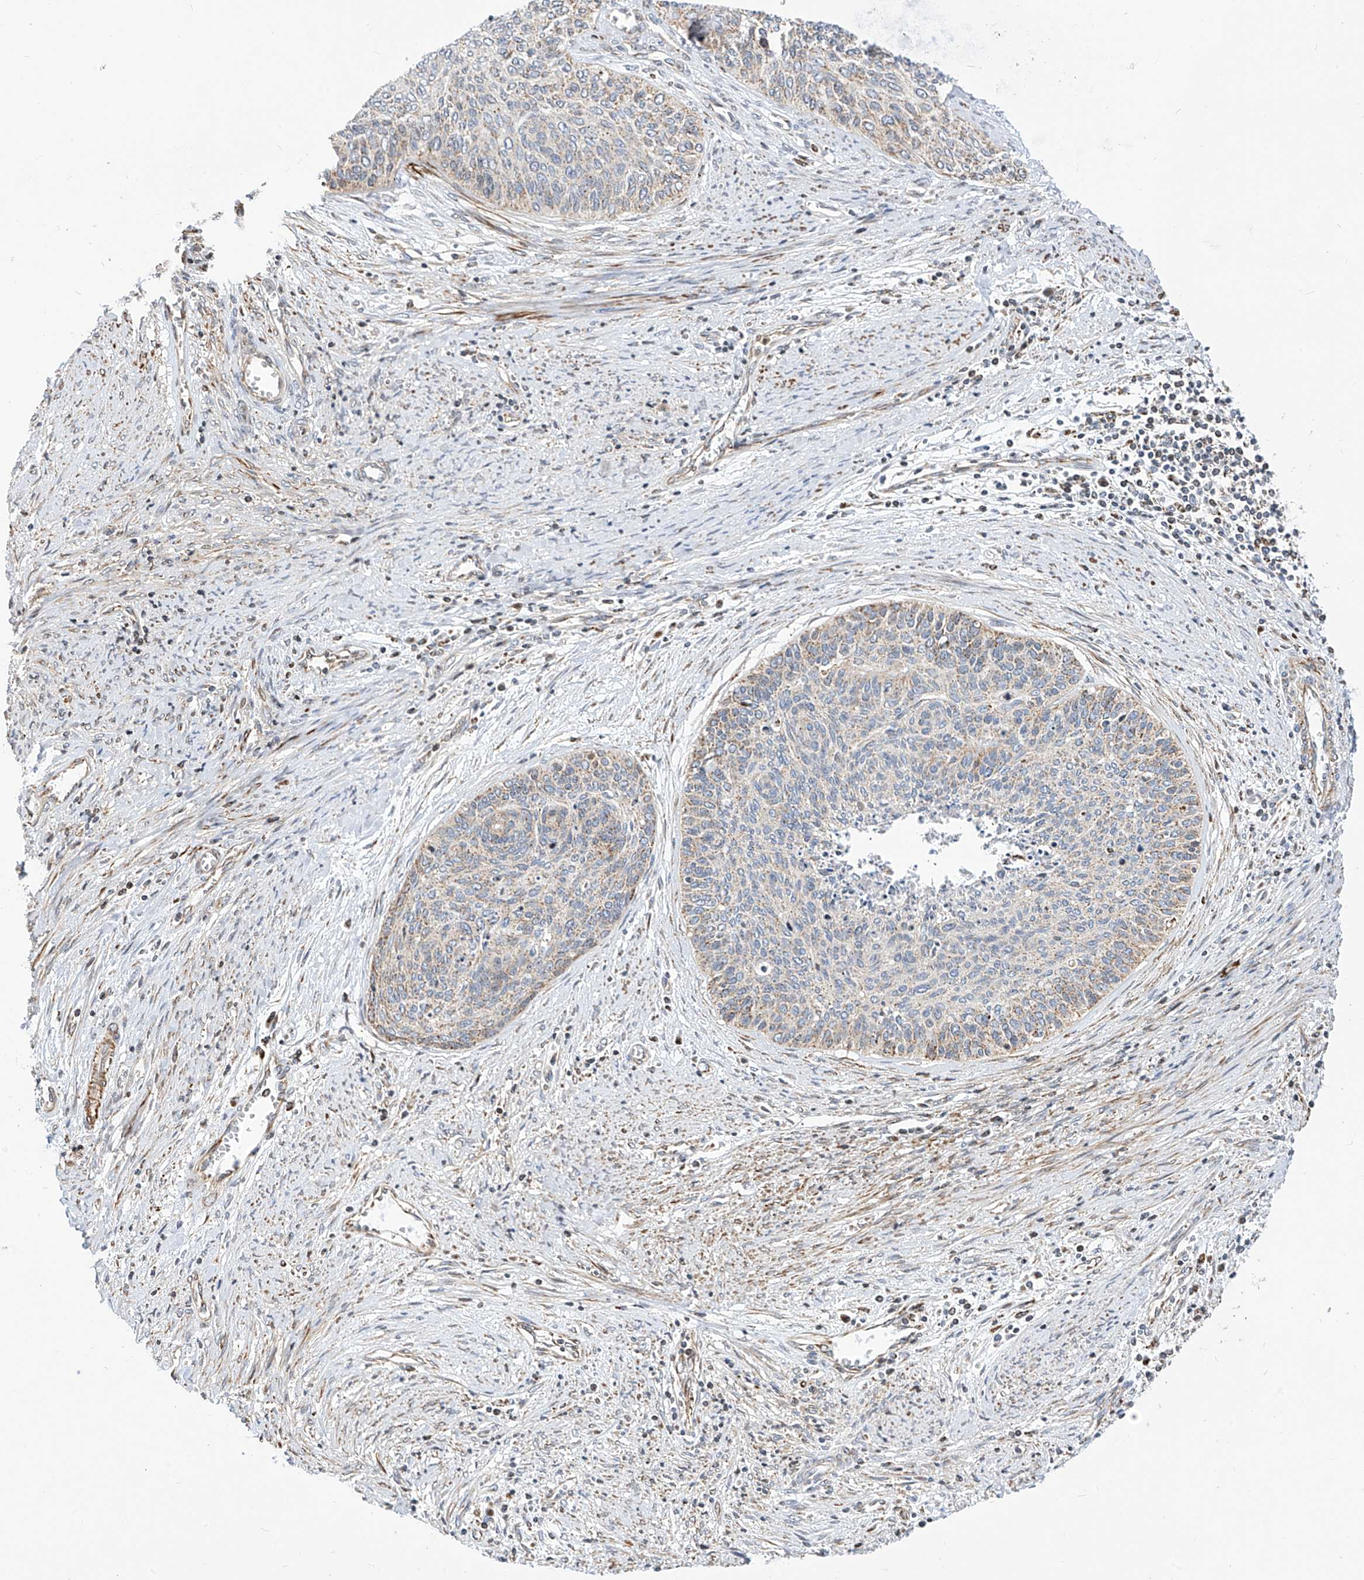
{"staining": {"intensity": "weak", "quantity": "25%-75%", "location": "cytoplasmic/membranous"}, "tissue": "cervical cancer", "cell_type": "Tumor cells", "image_type": "cancer", "snomed": [{"axis": "morphology", "description": "Squamous cell carcinoma, NOS"}, {"axis": "topography", "description": "Cervix"}], "caption": "This image displays cervical cancer stained with IHC to label a protein in brown. The cytoplasmic/membranous of tumor cells show weak positivity for the protein. Nuclei are counter-stained blue.", "gene": "TTLL8", "patient": {"sex": "female", "age": 55}}